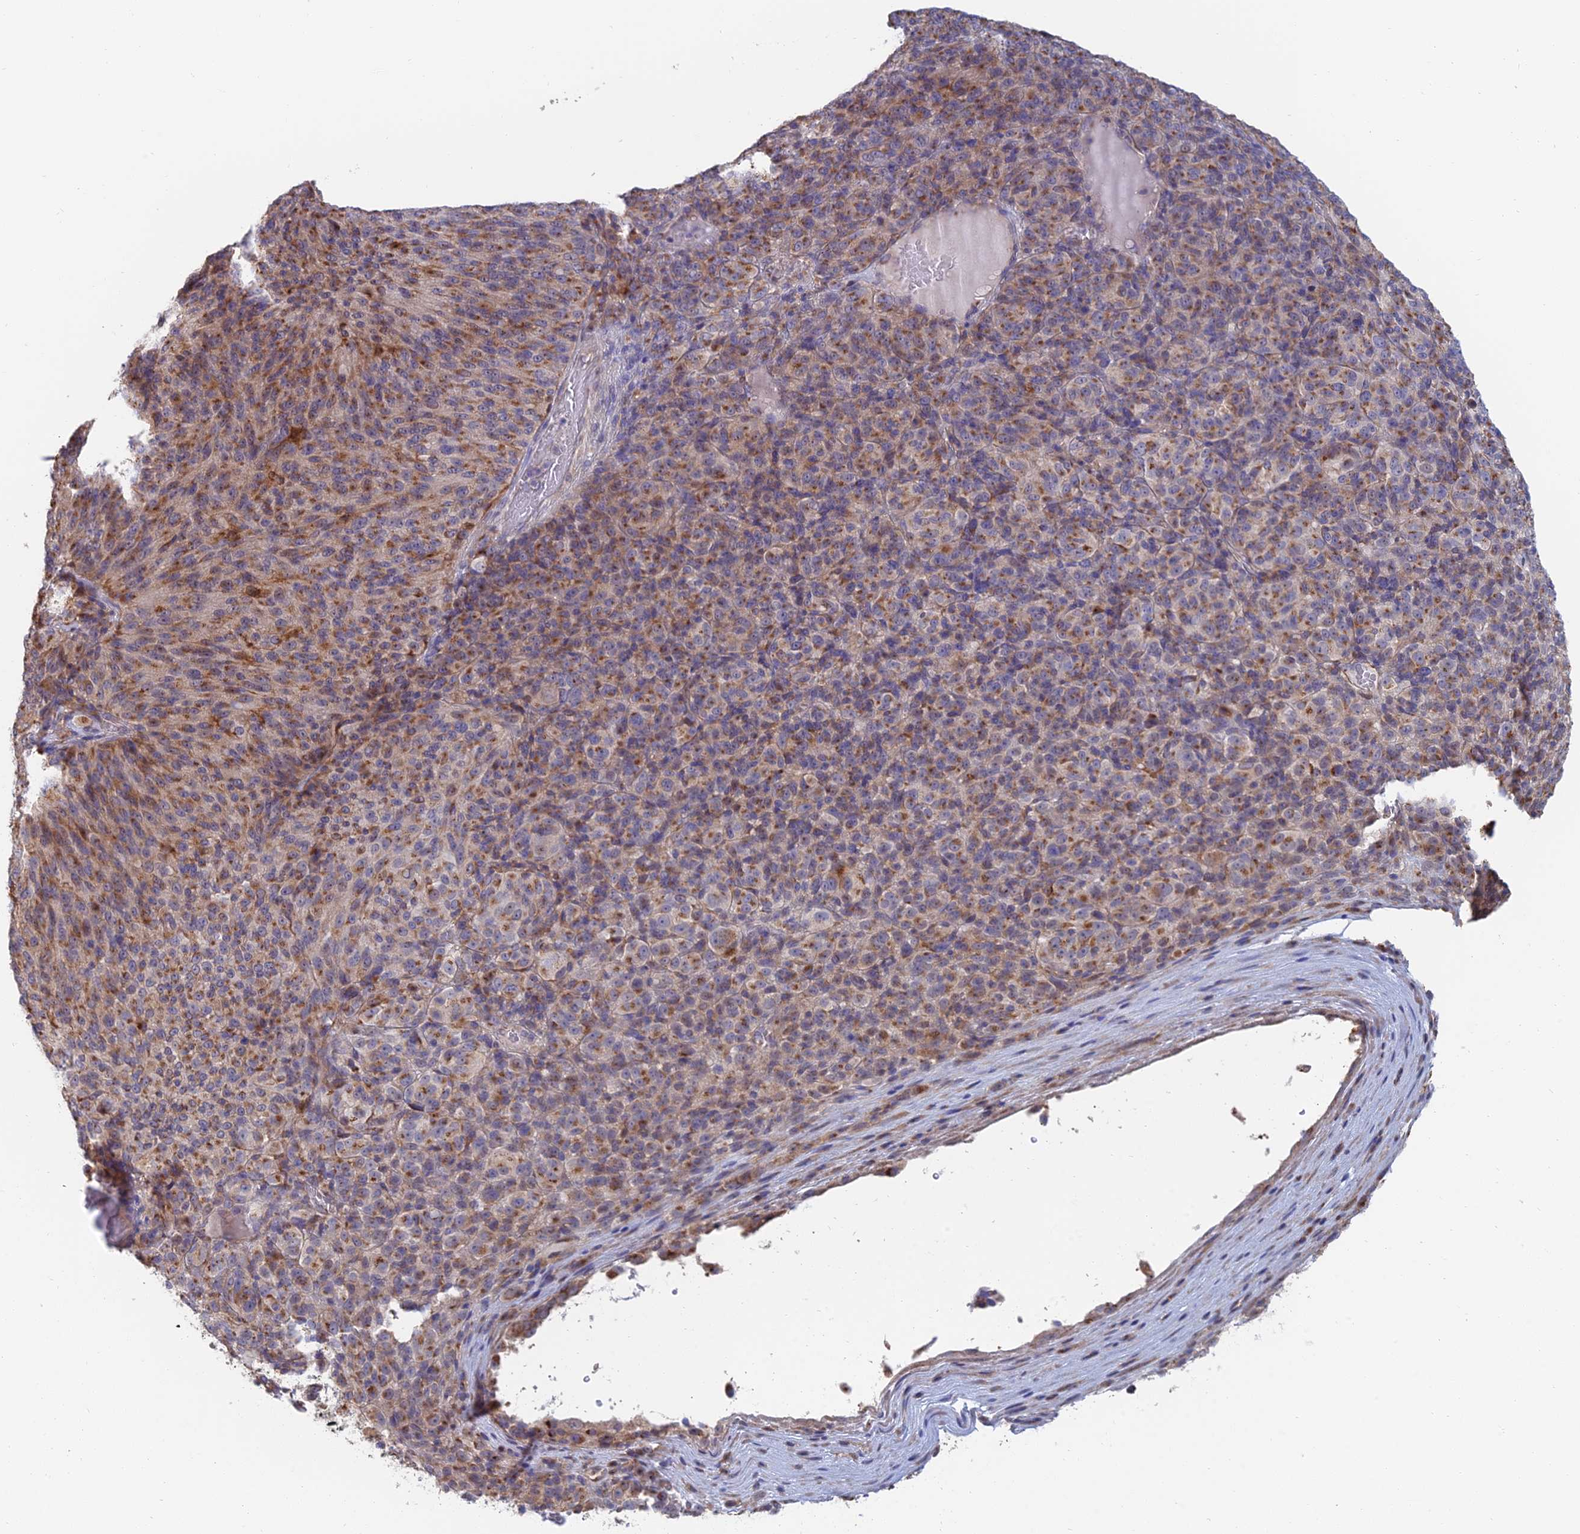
{"staining": {"intensity": "moderate", "quantity": "25%-75%", "location": "cytoplasmic/membranous"}, "tissue": "melanoma", "cell_type": "Tumor cells", "image_type": "cancer", "snomed": [{"axis": "morphology", "description": "Malignant melanoma, Metastatic site"}, {"axis": "topography", "description": "Brain"}], "caption": "Melanoma stained with immunohistochemistry shows moderate cytoplasmic/membranous staining in about 25%-75% of tumor cells.", "gene": "HS2ST1", "patient": {"sex": "female", "age": 56}}